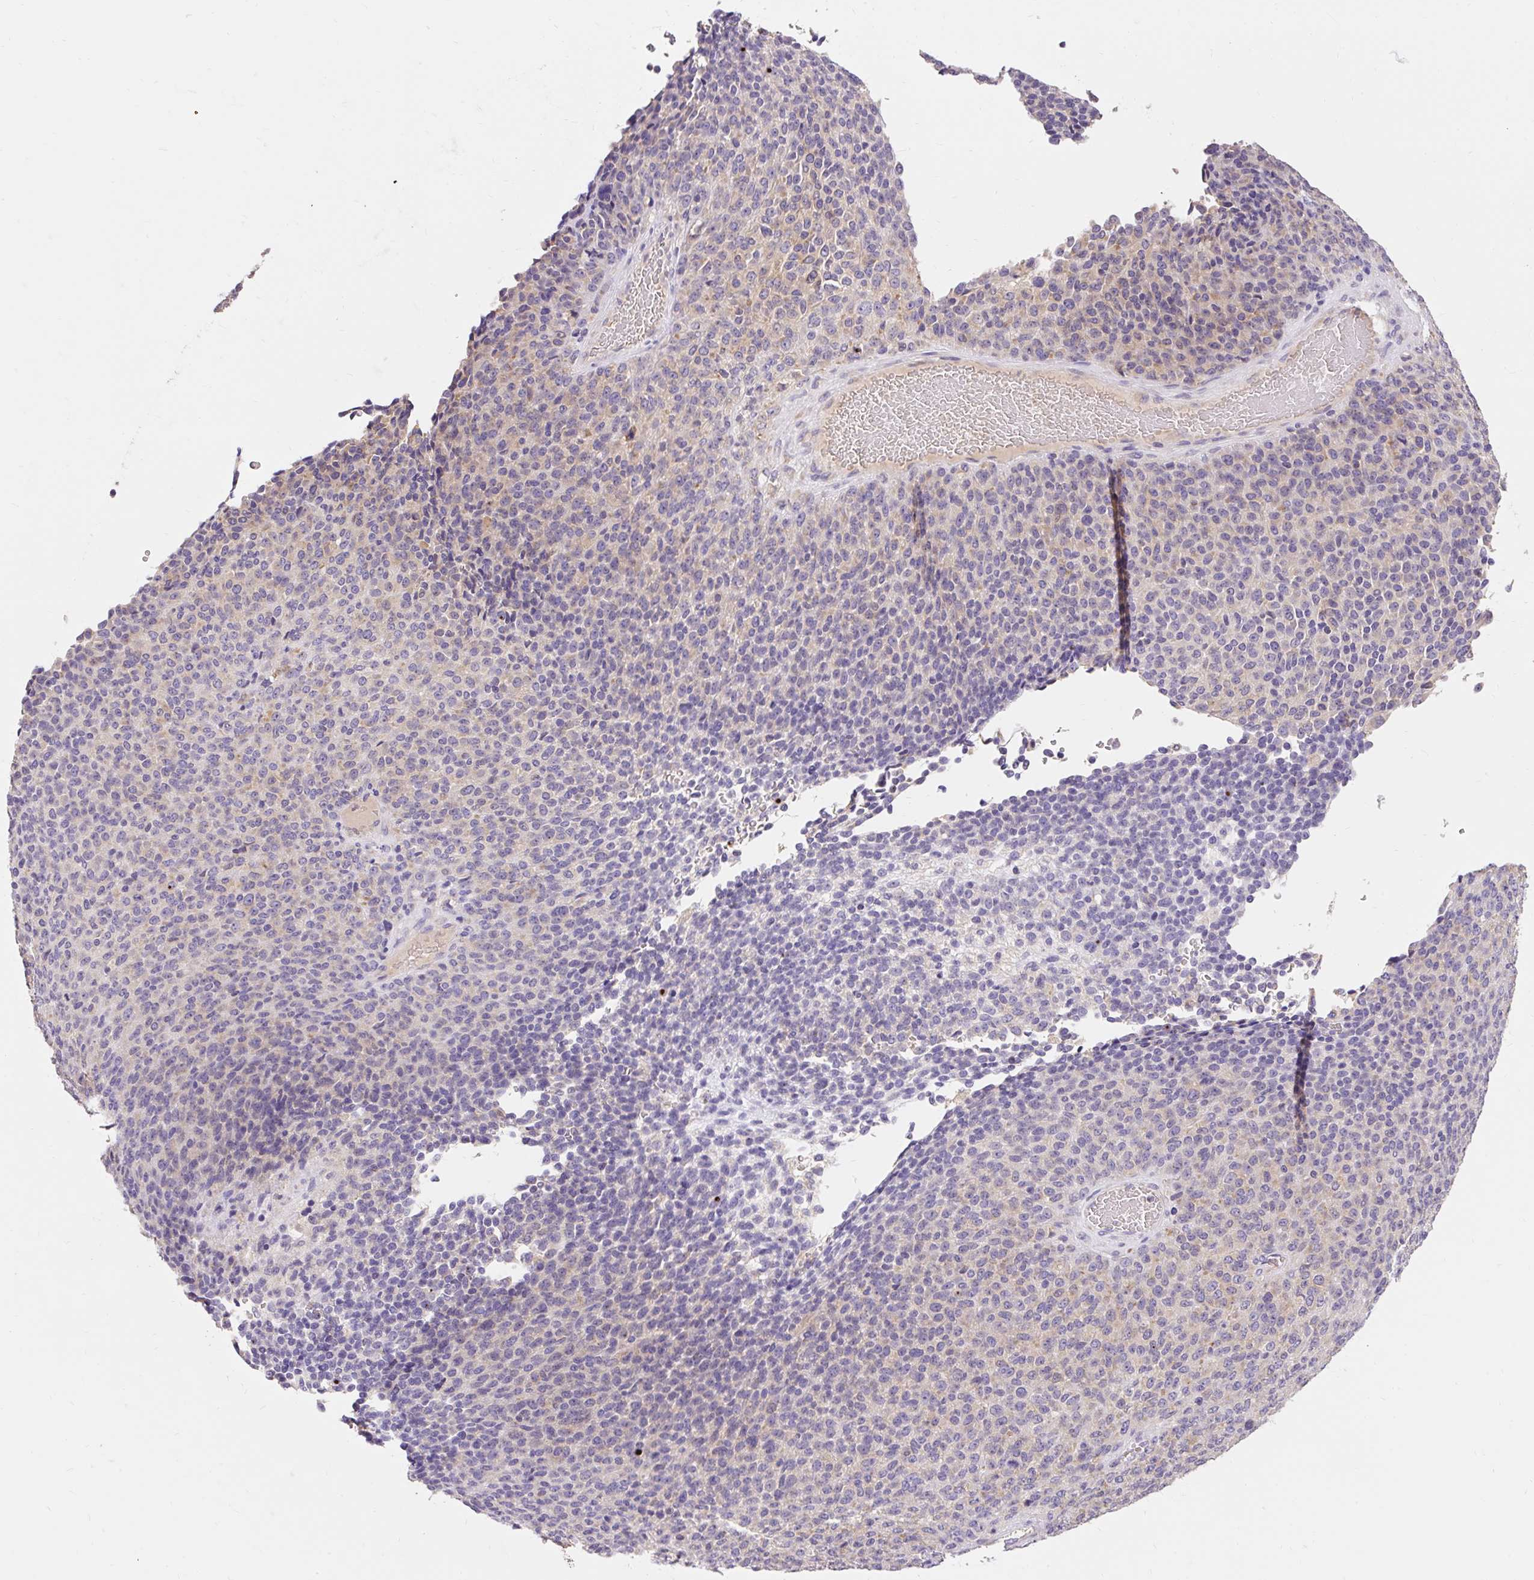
{"staining": {"intensity": "weak", "quantity": "<25%", "location": "cytoplasmic/membranous"}, "tissue": "melanoma", "cell_type": "Tumor cells", "image_type": "cancer", "snomed": [{"axis": "morphology", "description": "Malignant melanoma, Metastatic site"}, {"axis": "topography", "description": "Brain"}], "caption": "High magnification brightfield microscopy of malignant melanoma (metastatic site) stained with DAB (3,3'-diaminobenzidine) (brown) and counterstained with hematoxylin (blue): tumor cells show no significant expression.", "gene": "SEC63", "patient": {"sex": "female", "age": 56}}